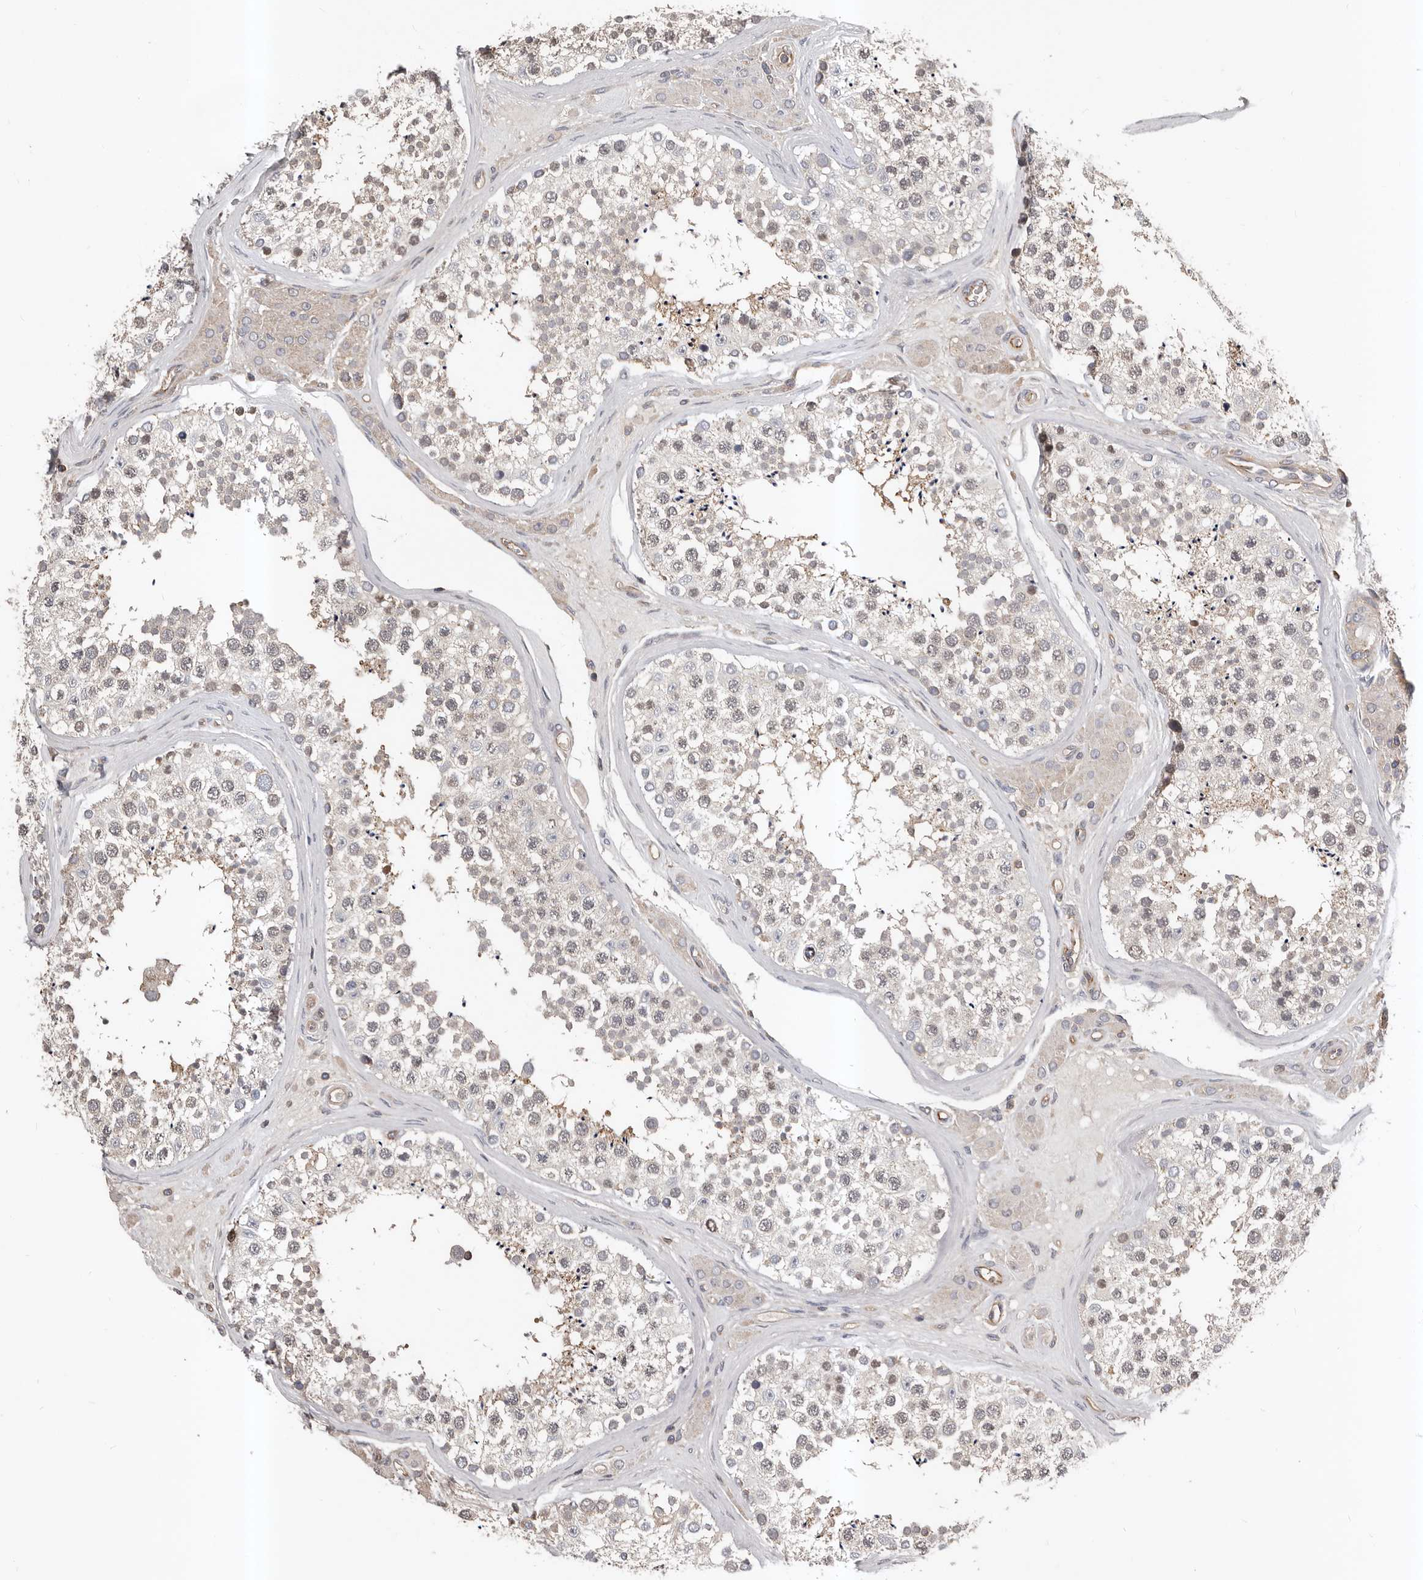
{"staining": {"intensity": "weak", "quantity": "25%-75%", "location": "cytoplasmic/membranous,nuclear"}, "tissue": "testis", "cell_type": "Cells in seminiferous ducts", "image_type": "normal", "snomed": [{"axis": "morphology", "description": "Normal tissue, NOS"}, {"axis": "topography", "description": "Testis"}], "caption": "Testis stained for a protein shows weak cytoplasmic/membranous,nuclear positivity in cells in seminiferous ducts. (Stains: DAB (3,3'-diaminobenzidine) in brown, nuclei in blue, Microscopy: brightfield microscopy at high magnification).", "gene": "PNRC2", "patient": {"sex": "male", "age": 46}}